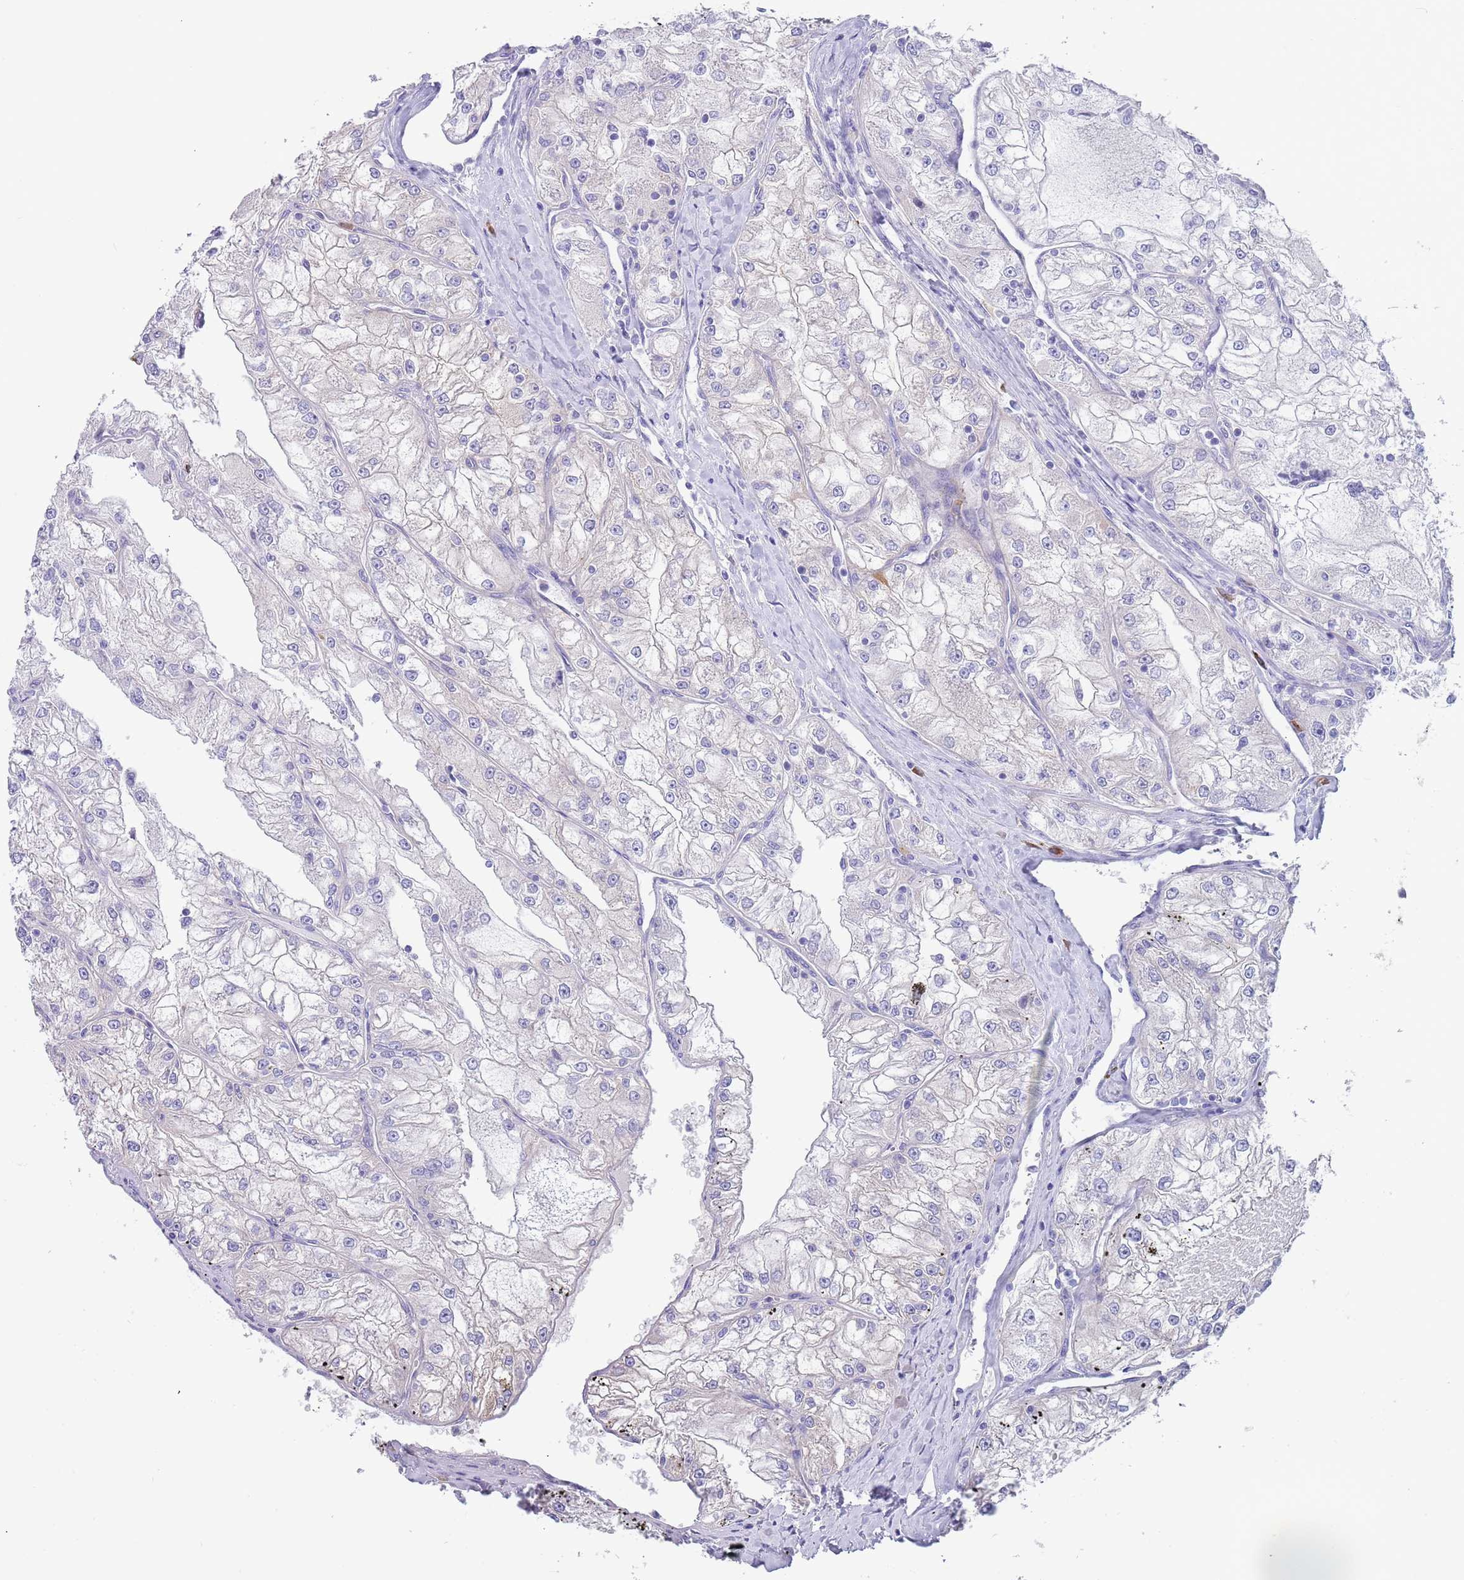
{"staining": {"intensity": "negative", "quantity": "none", "location": "none"}, "tissue": "renal cancer", "cell_type": "Tumor cells", "image_type": "cancer", "snomed": [{"axis": "morphology", "description": "Adenocarcinoma, NOS"}, {"axis": "topography", "description": "Kidney"}], "caption": "This is an IHC histopathology image of human renal cancer. There is no staining in tumor cells.", "gene": "TYW1", "patient": {"sex": "female", "age": 72}}